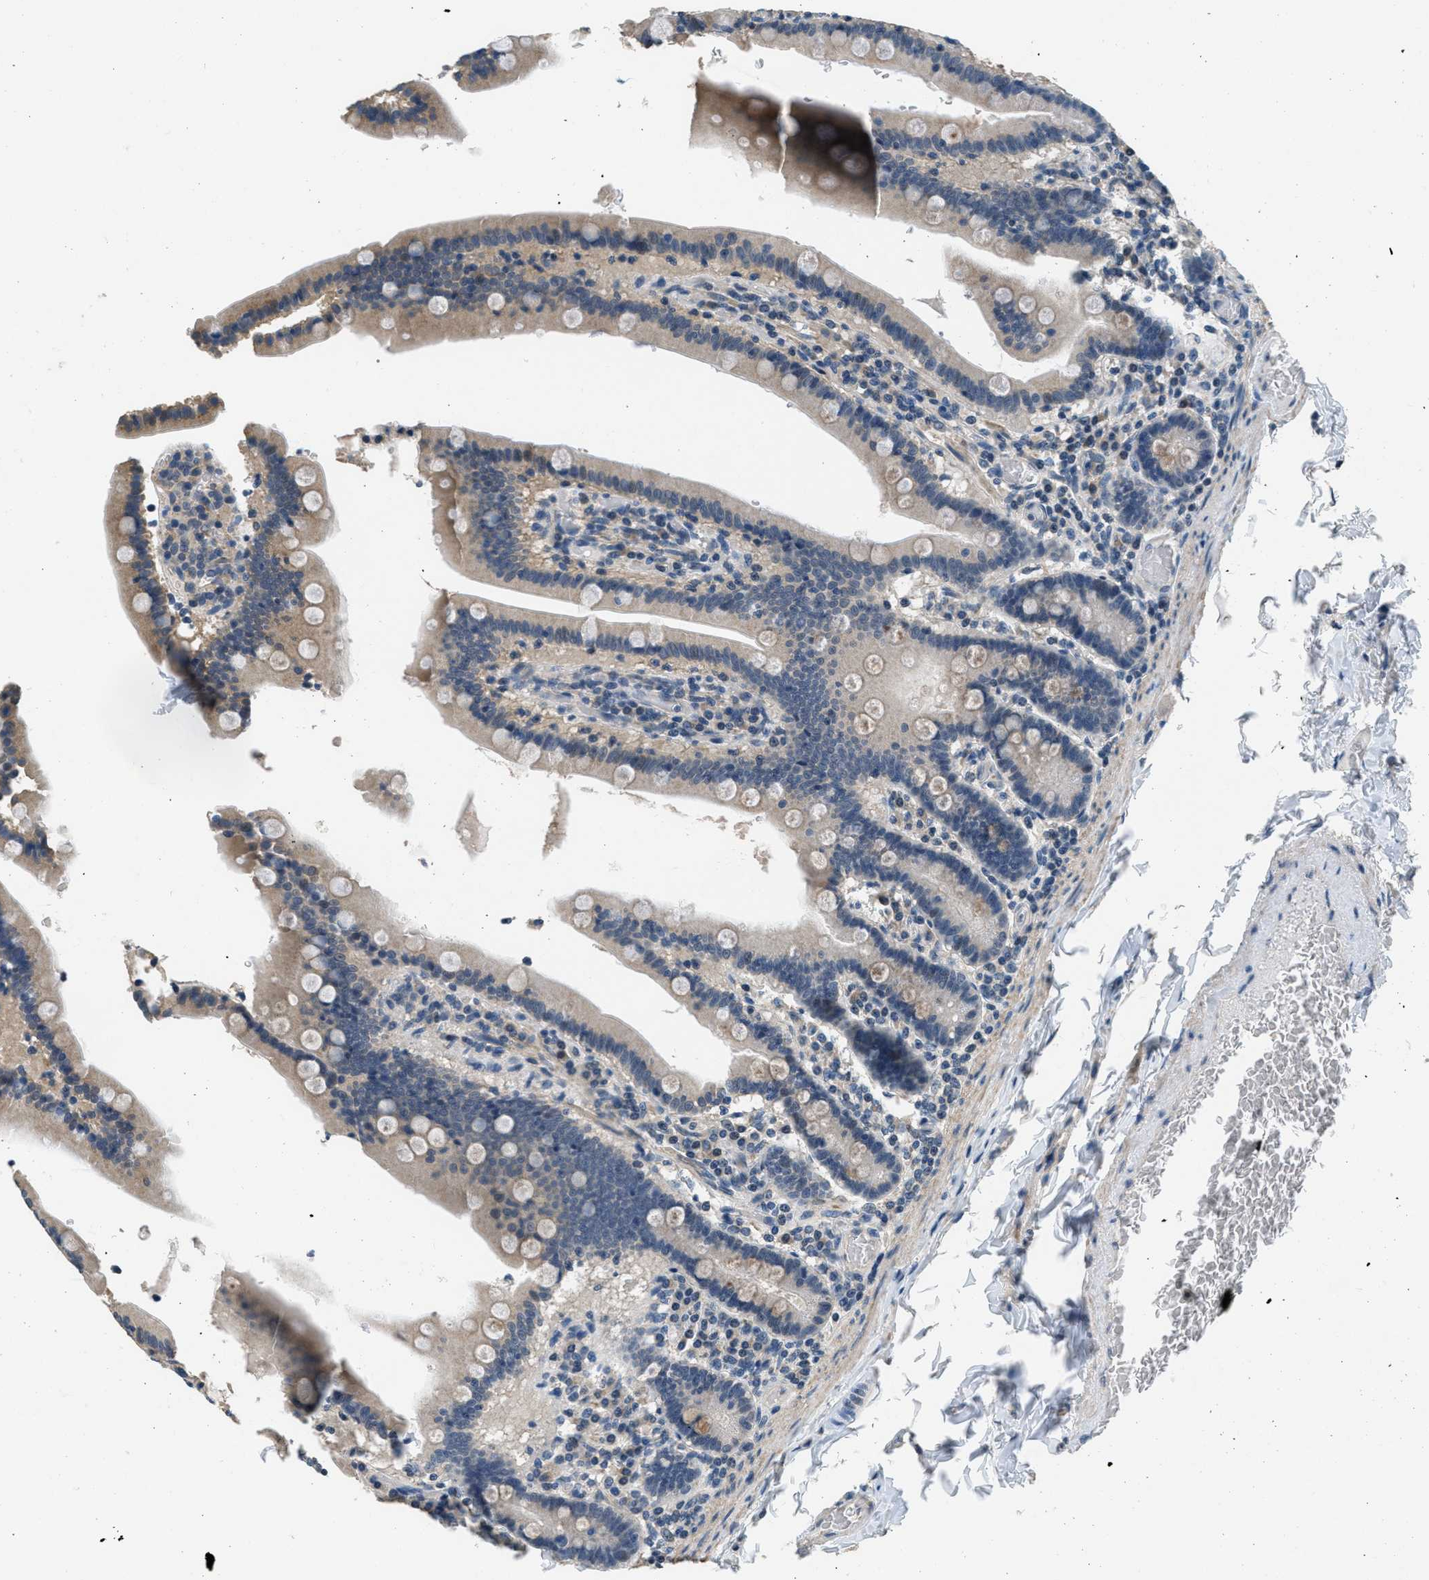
{"staining": {"intensity": "weak", "quantity": ">75%", "location": "cytoplasmic/membranous"}, "tissue": "duodenum", "cell_type": "Glandular cells", "image_type": "normal", "snomed": [{"axis": "morphology", "description": "Normal tissue, NOS"}, {"axis": "topography", "description": "Duodenum"}], "caption": "Human duodenum stained with a brown dye exhibits weak cytoplasmic/membranous positive positivity in approximately >75% of glandular cells.", "gene": "NAT1", "patient": {"sex": "female", "age": 53}}